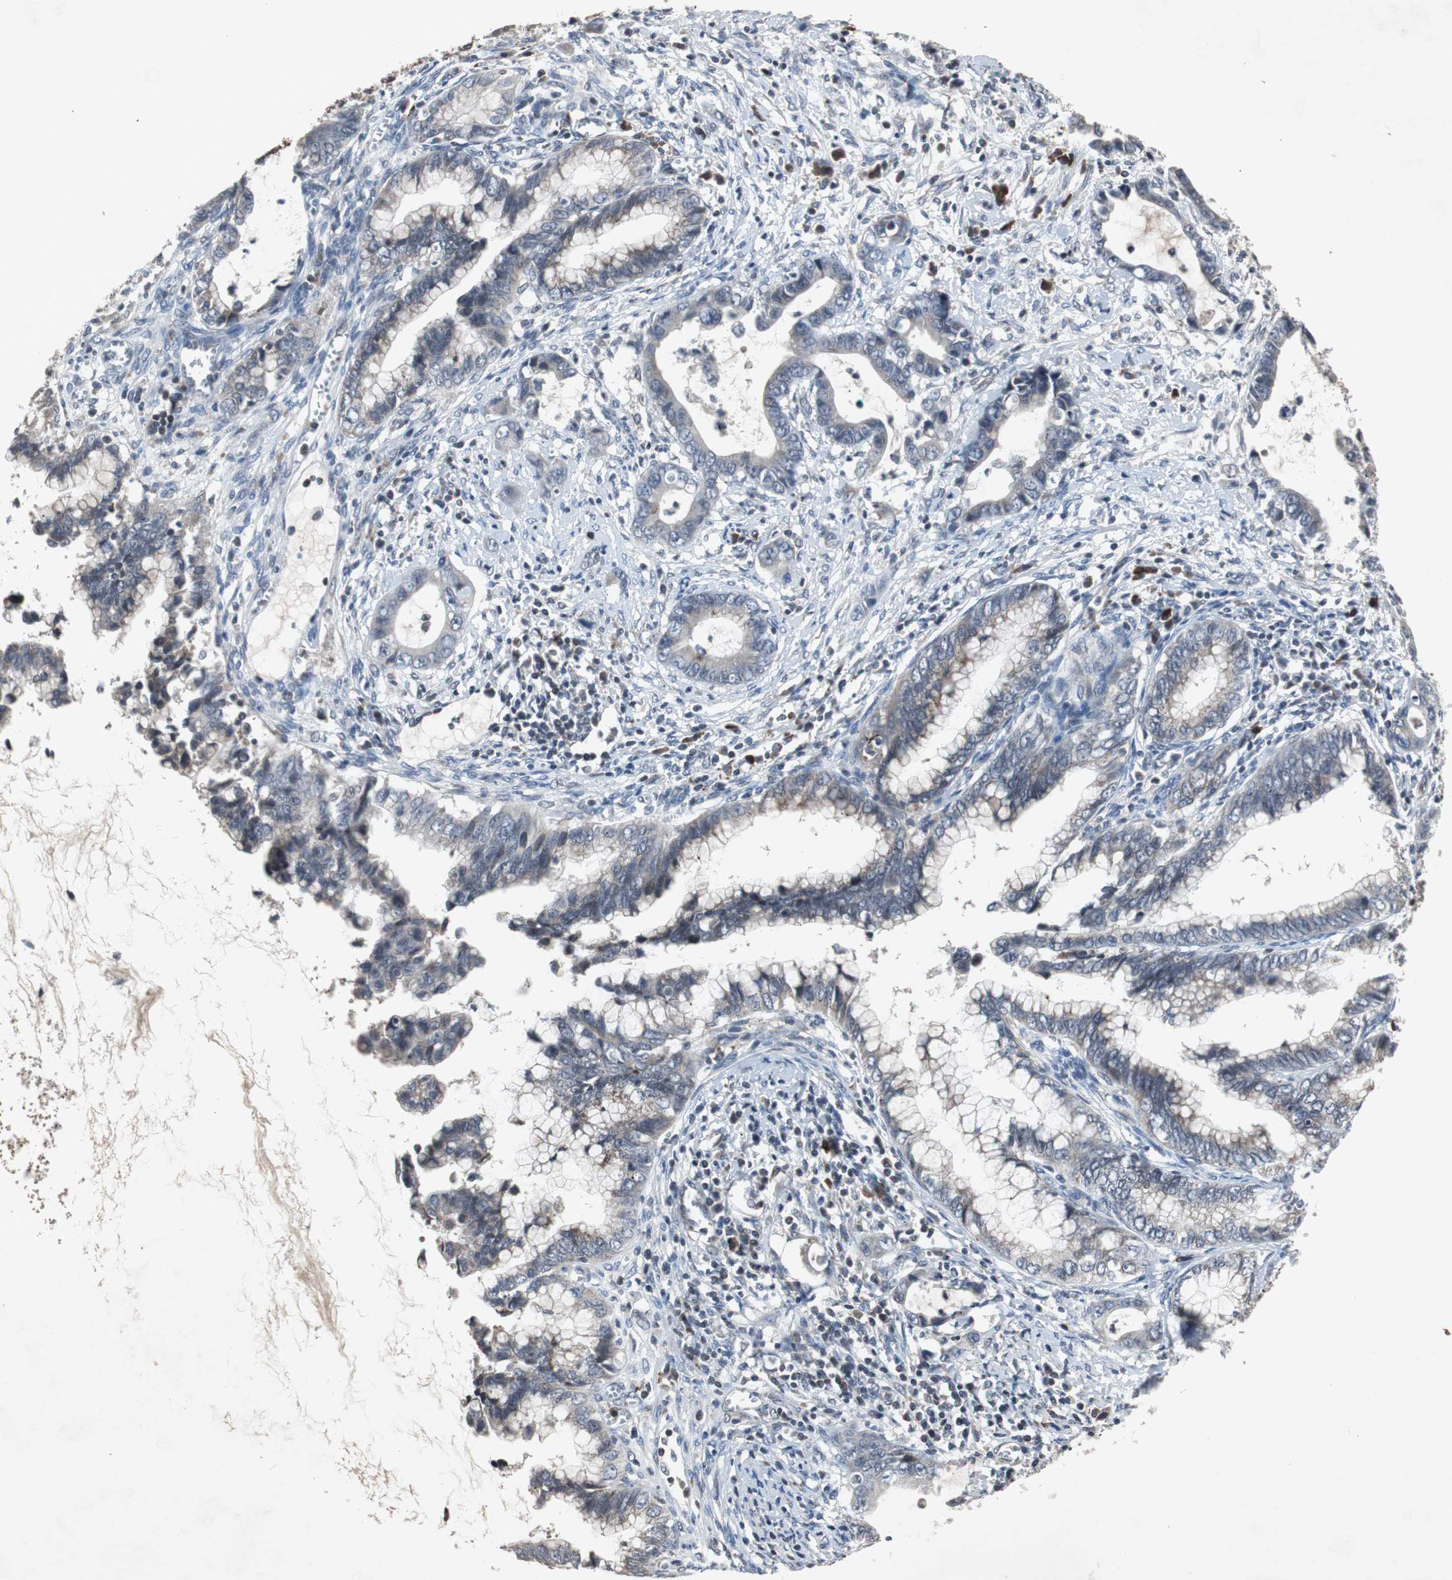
{"staining": {"intensity": "weak", "quantity": "25%-75%", "location": "cytoplasmic/membranous"}, "tissue": "cervical cancer", "cell_type": "Tumor cells", "image_type": "cancer", "snomed": [{"axis": "morphology", "description": "Adenocarcinoma, NOS"}, {"axis": "topography", "description": "Cervix"}], "caption": "Brown immunohistochemical staining in cervical adenocarcinoma reveals weak cytoplasmic/membranous staining in about 25%-75% of tumor cells. The staining was performed using DAB (3,3'-diaminobenzidine) to visualize the protein expression in brown, while the nuclei were stained in blue with hematoxylin (Magnification: 20x).", "gene": "CRADD", "patient": {"sex": "female", "age": 44}}